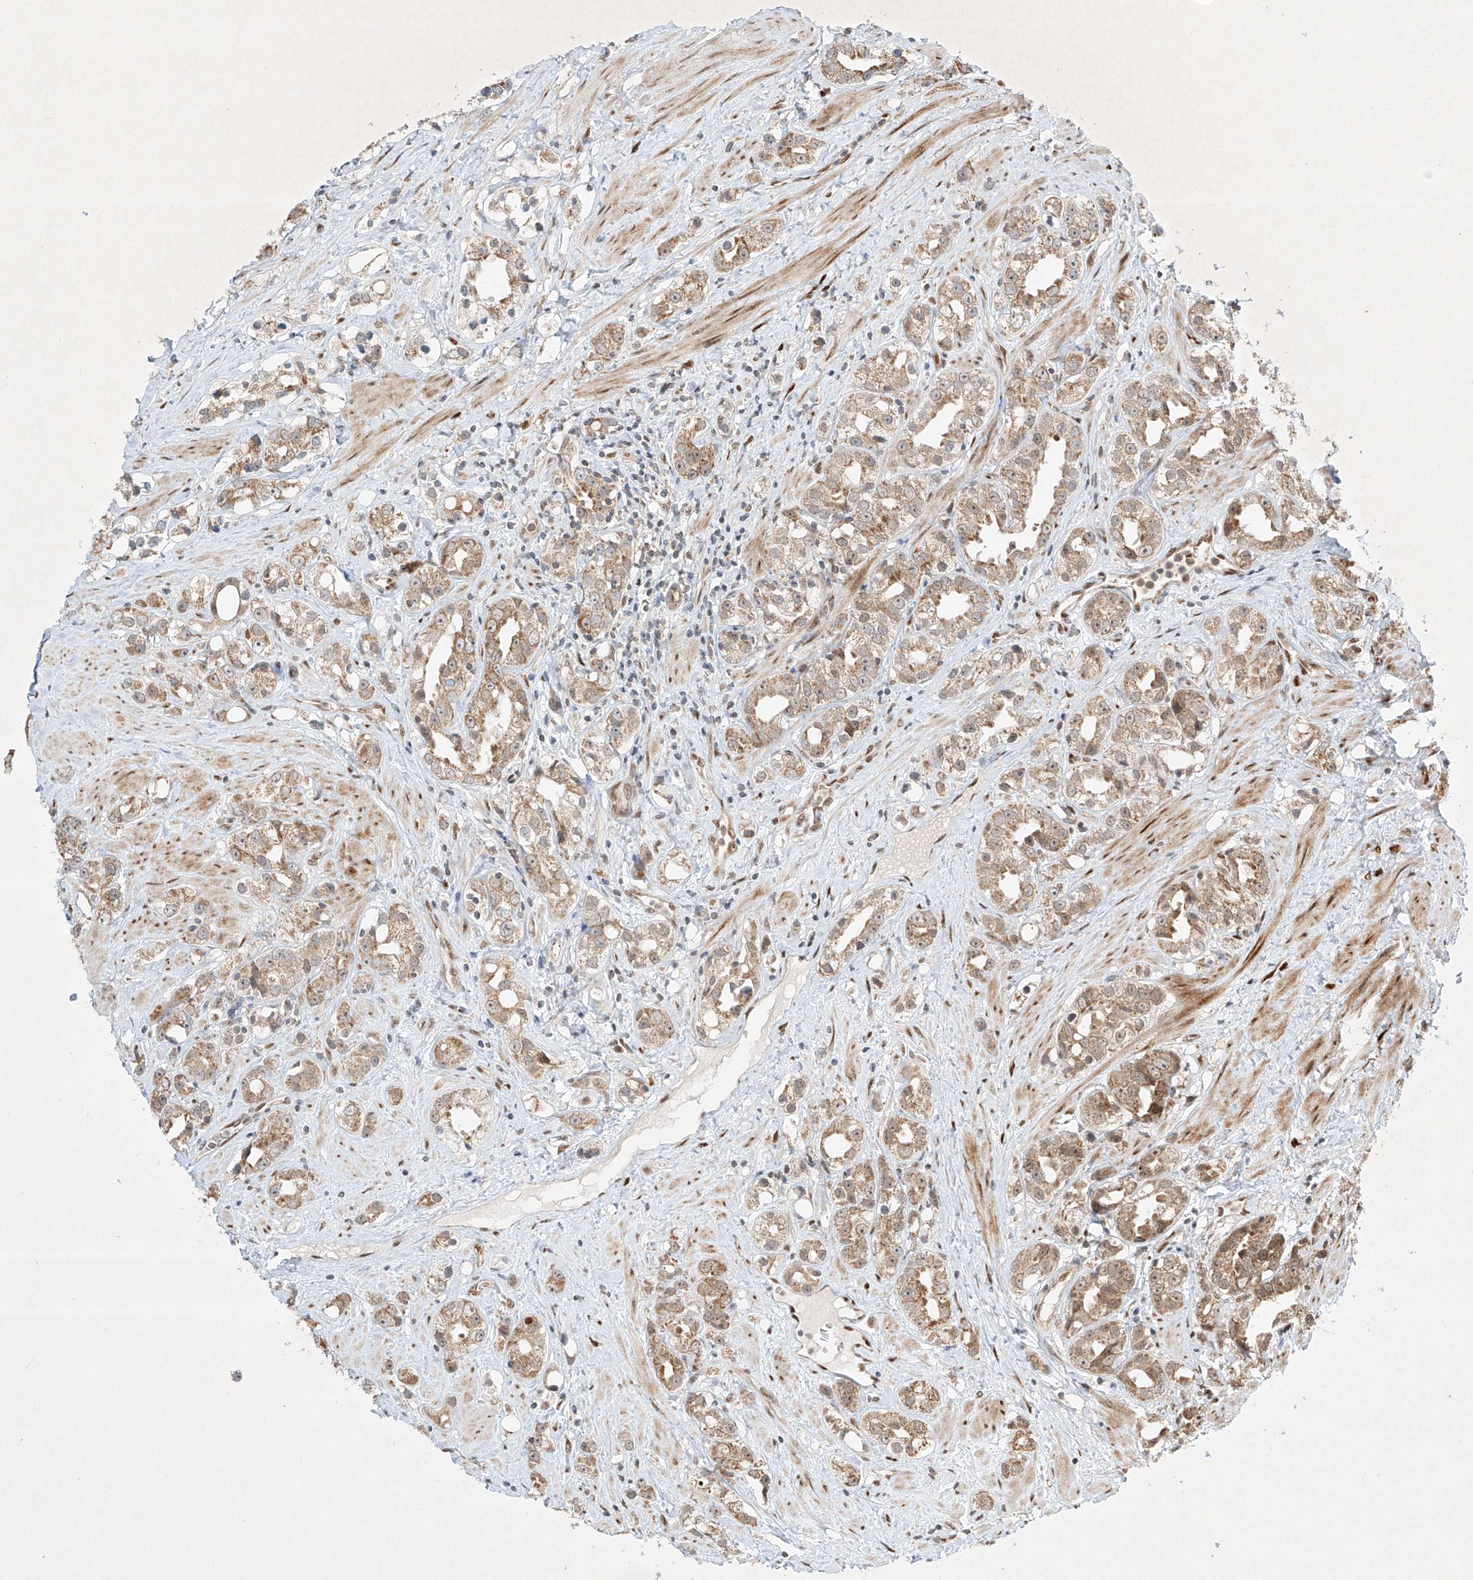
{"staining": {"intensity": "weak", "quantity": ">75%", "location": "cytoplasmic/membranous"}, "tissue": "prostate cancer", "cell_type": "Tumor cells", "image_type": "cancer", "snomed": [{"axis": "morphology", "description": "Adenocarcinoma, NOS"}, {"axis": "topography", "description": "Prostate"}], "caption": "An image of human prostate cancer (adenocarcinoma) stained for a protein demonstrates weak cytoplasmic/membranous brown staining in tumor cells.", "gene": "EPG5", "patient": {"sex": "male", "age": 79}}